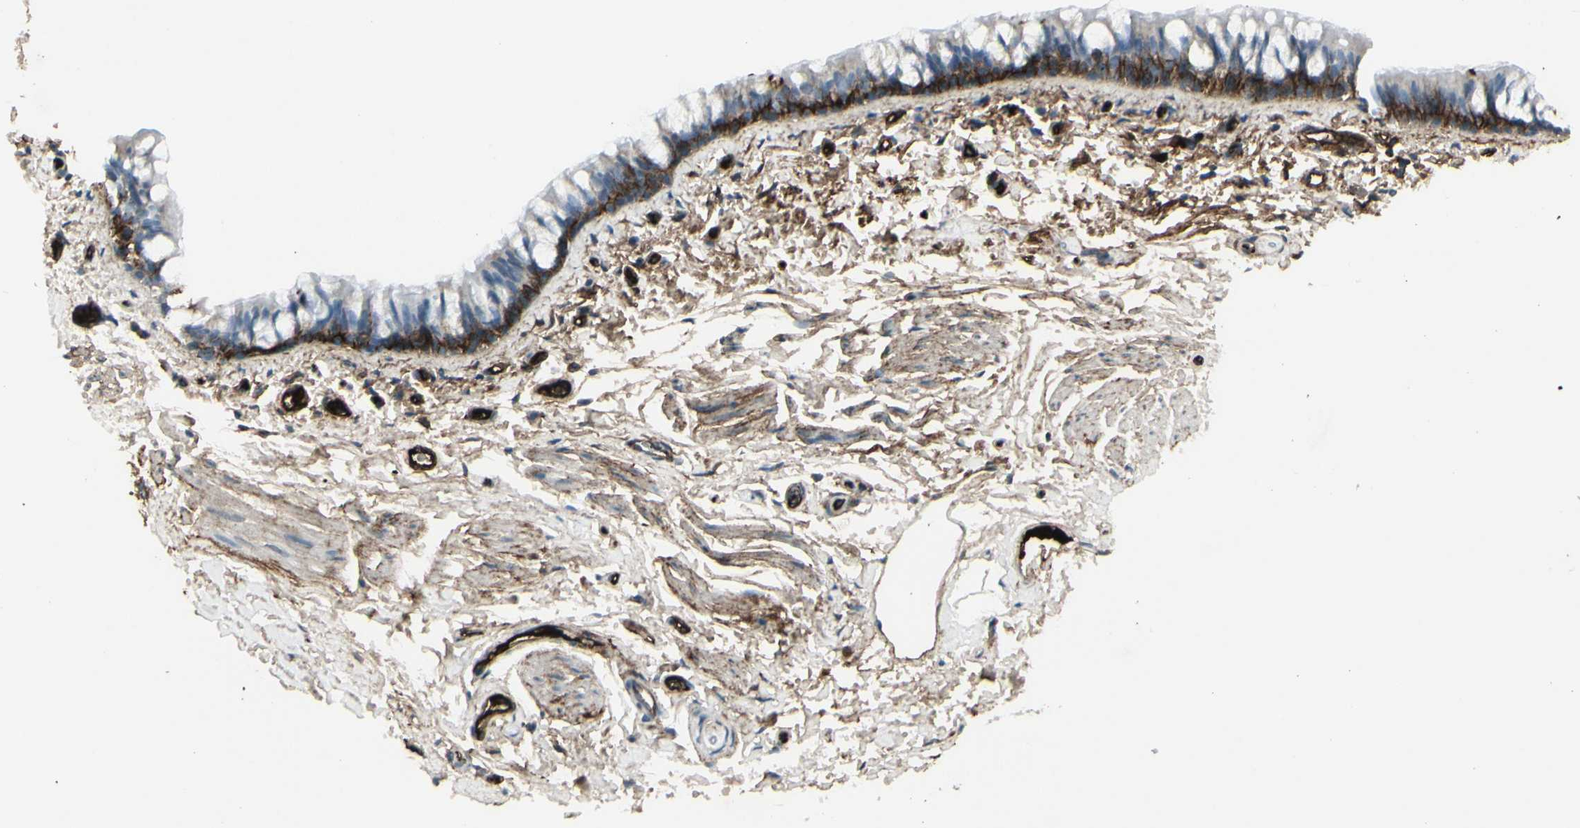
{"staining": {"intensity": "moderate", "quantity": "25%-75%", "location": "cytoplasmic/membranous"}, "tissue": "bronchus", "cell_type": "Respiratory epithelial cells", "image_type": "normal", "snomed": [{"axis": "morphology", "description": "Normal tissue, NOS"}, {"axis": "morphology", "description": "Malignant melanoma, Metastatic site"}, {"axis": "topography", "description": "Bronchus"}, {"axis": "topography", "description": "Lung"}], "caption": "A histopathology image of human bronchus stained for a protein demonstrates moderate cytoplasmic/membranous brown staining in respiratory epithelial cells. Nuclei are stained in blue.", "gene": "IGHG1", "patient": {"sex": "male", "age": 64}}